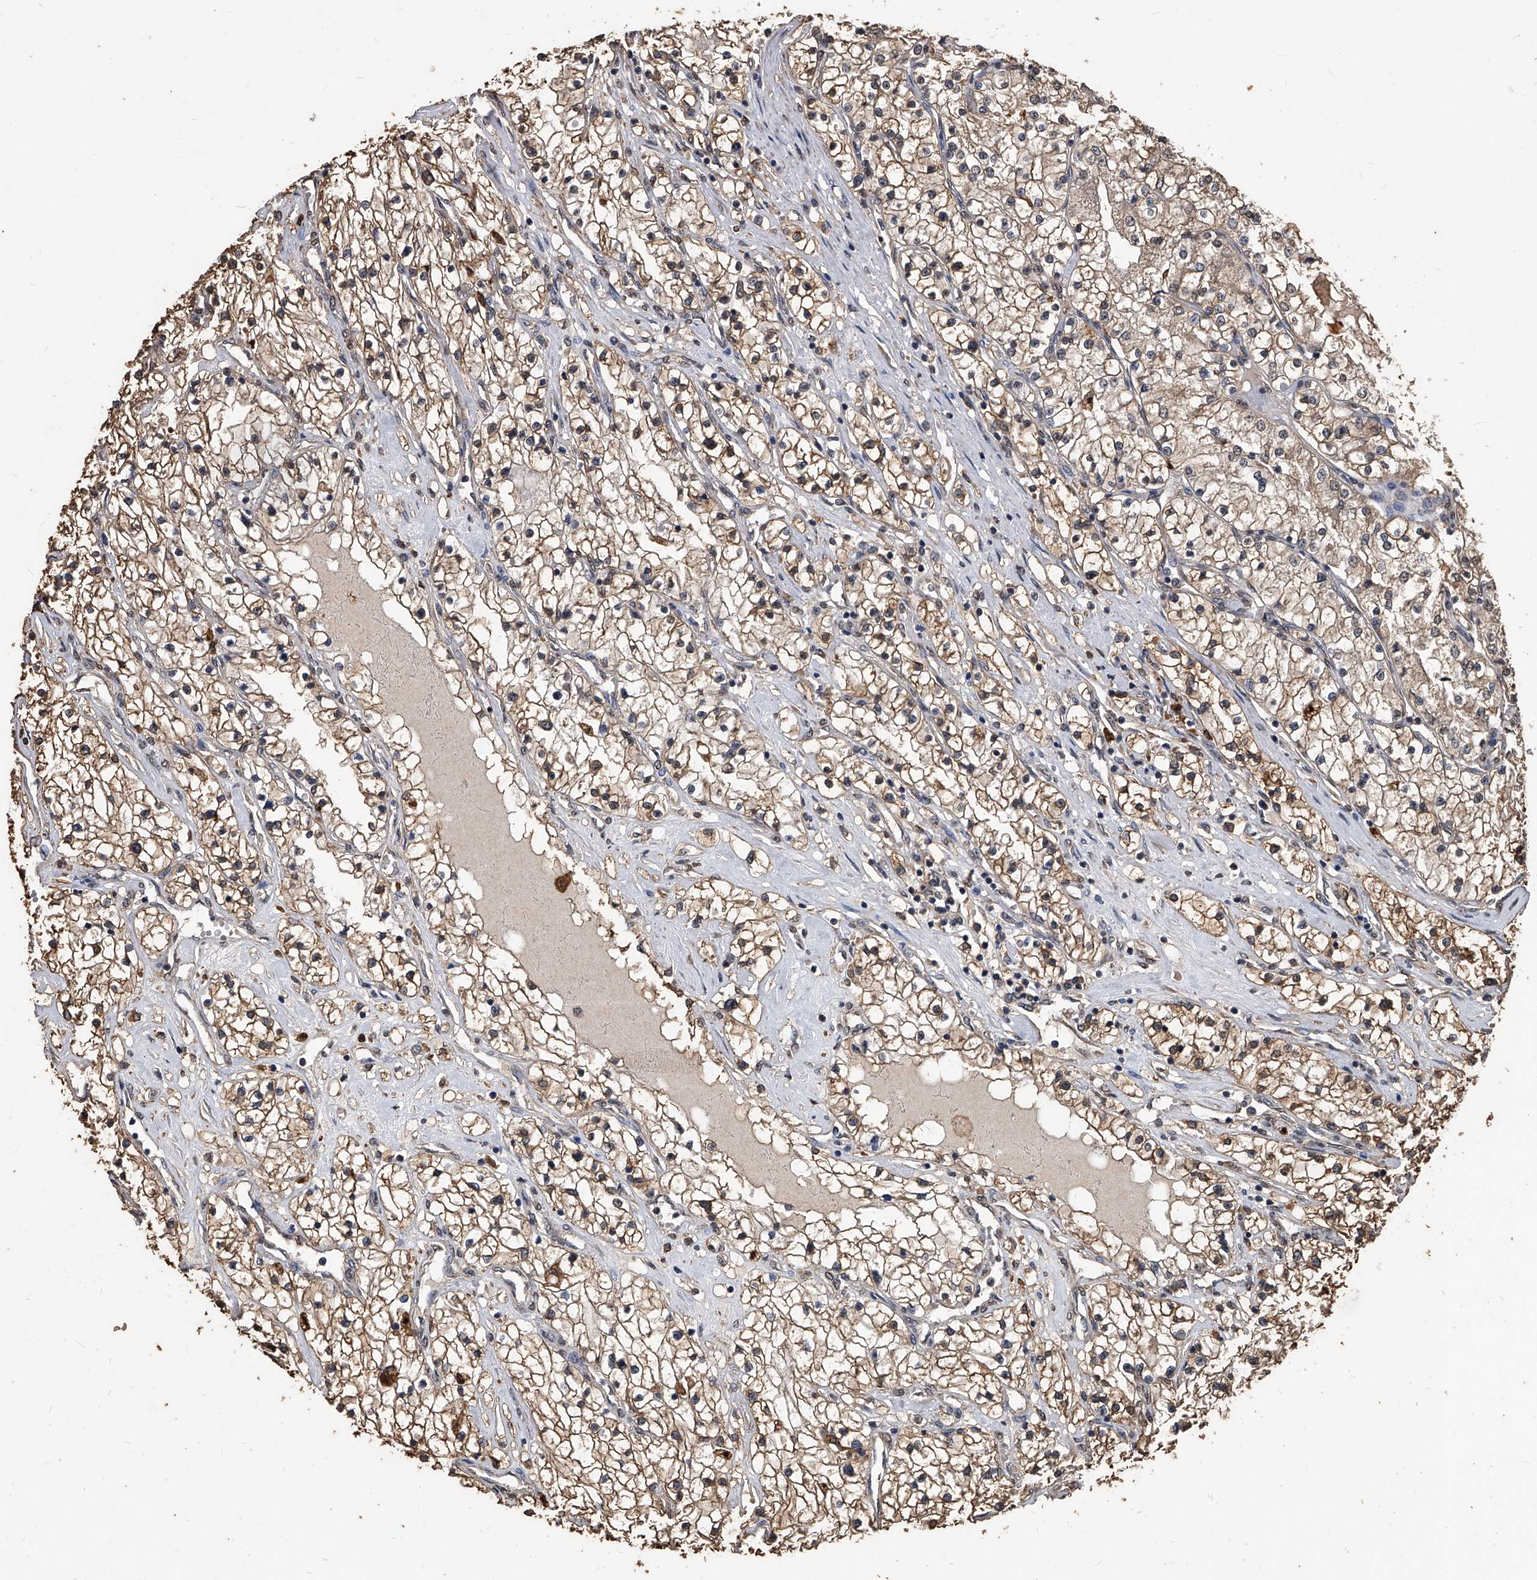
{"staining": {"intensity": "weak", "quantity": ">75%", "location": "cytoplasmic/membranous"}, "tissue": "renal cancer", "cell_type": "Tumor cells", "image_type": "cancer", "snomed": [{"axis": "morphology", "description": "Adenocarcinoma, NOS"}, {"axis": "topography", "description": "Kidney"}], "caption": "Adenocarcinoma (renal) stained with a protein marker reveals weak staining in tumor cells.", "gene": "FBXL4", "patient": {"sex": "male", "age": 68}}